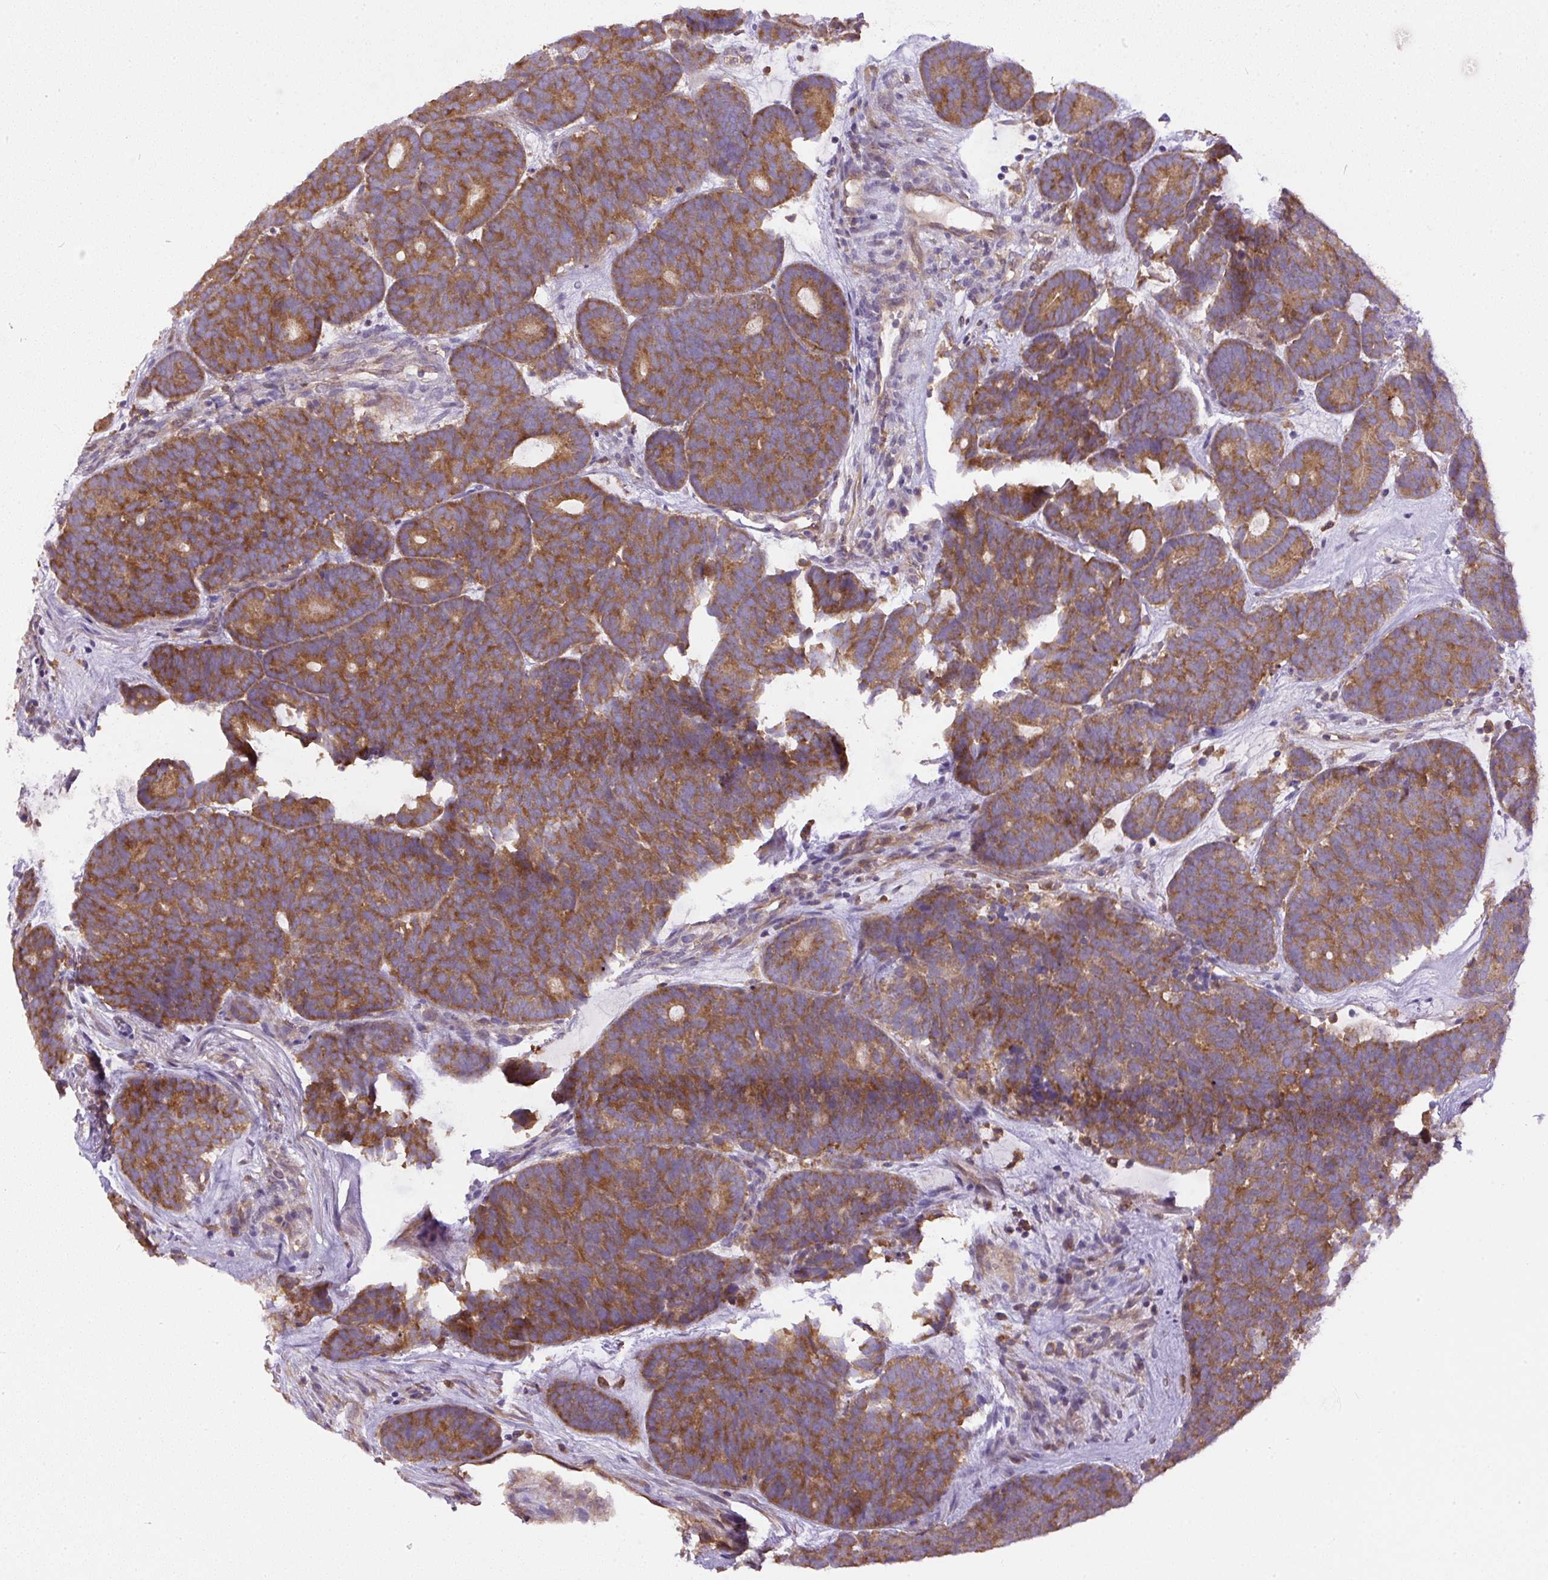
{"staining": {"intensity": "moderate", "quantity": ">75%", "location": "cytoplasmic/membranous"}, "tissue": "head and neck cancer", "cell_type": "Tumor cells", "image_type": "cancer", "snomed": [{"axis": "morphology", "description": "Adenocarcinoma, NOS"}, {"axis": "topography", "description": "Head-Neck"}], "caption": "This is a histology image of immunohistochemistry (IHC) staining of head and neck cancer (adenocarcinoma), which shows moderate expression in the cytoplasmic/membranous of tumor cells.", "gene": "DAPK1", "patient": {"sex": "female", "age": 81}}